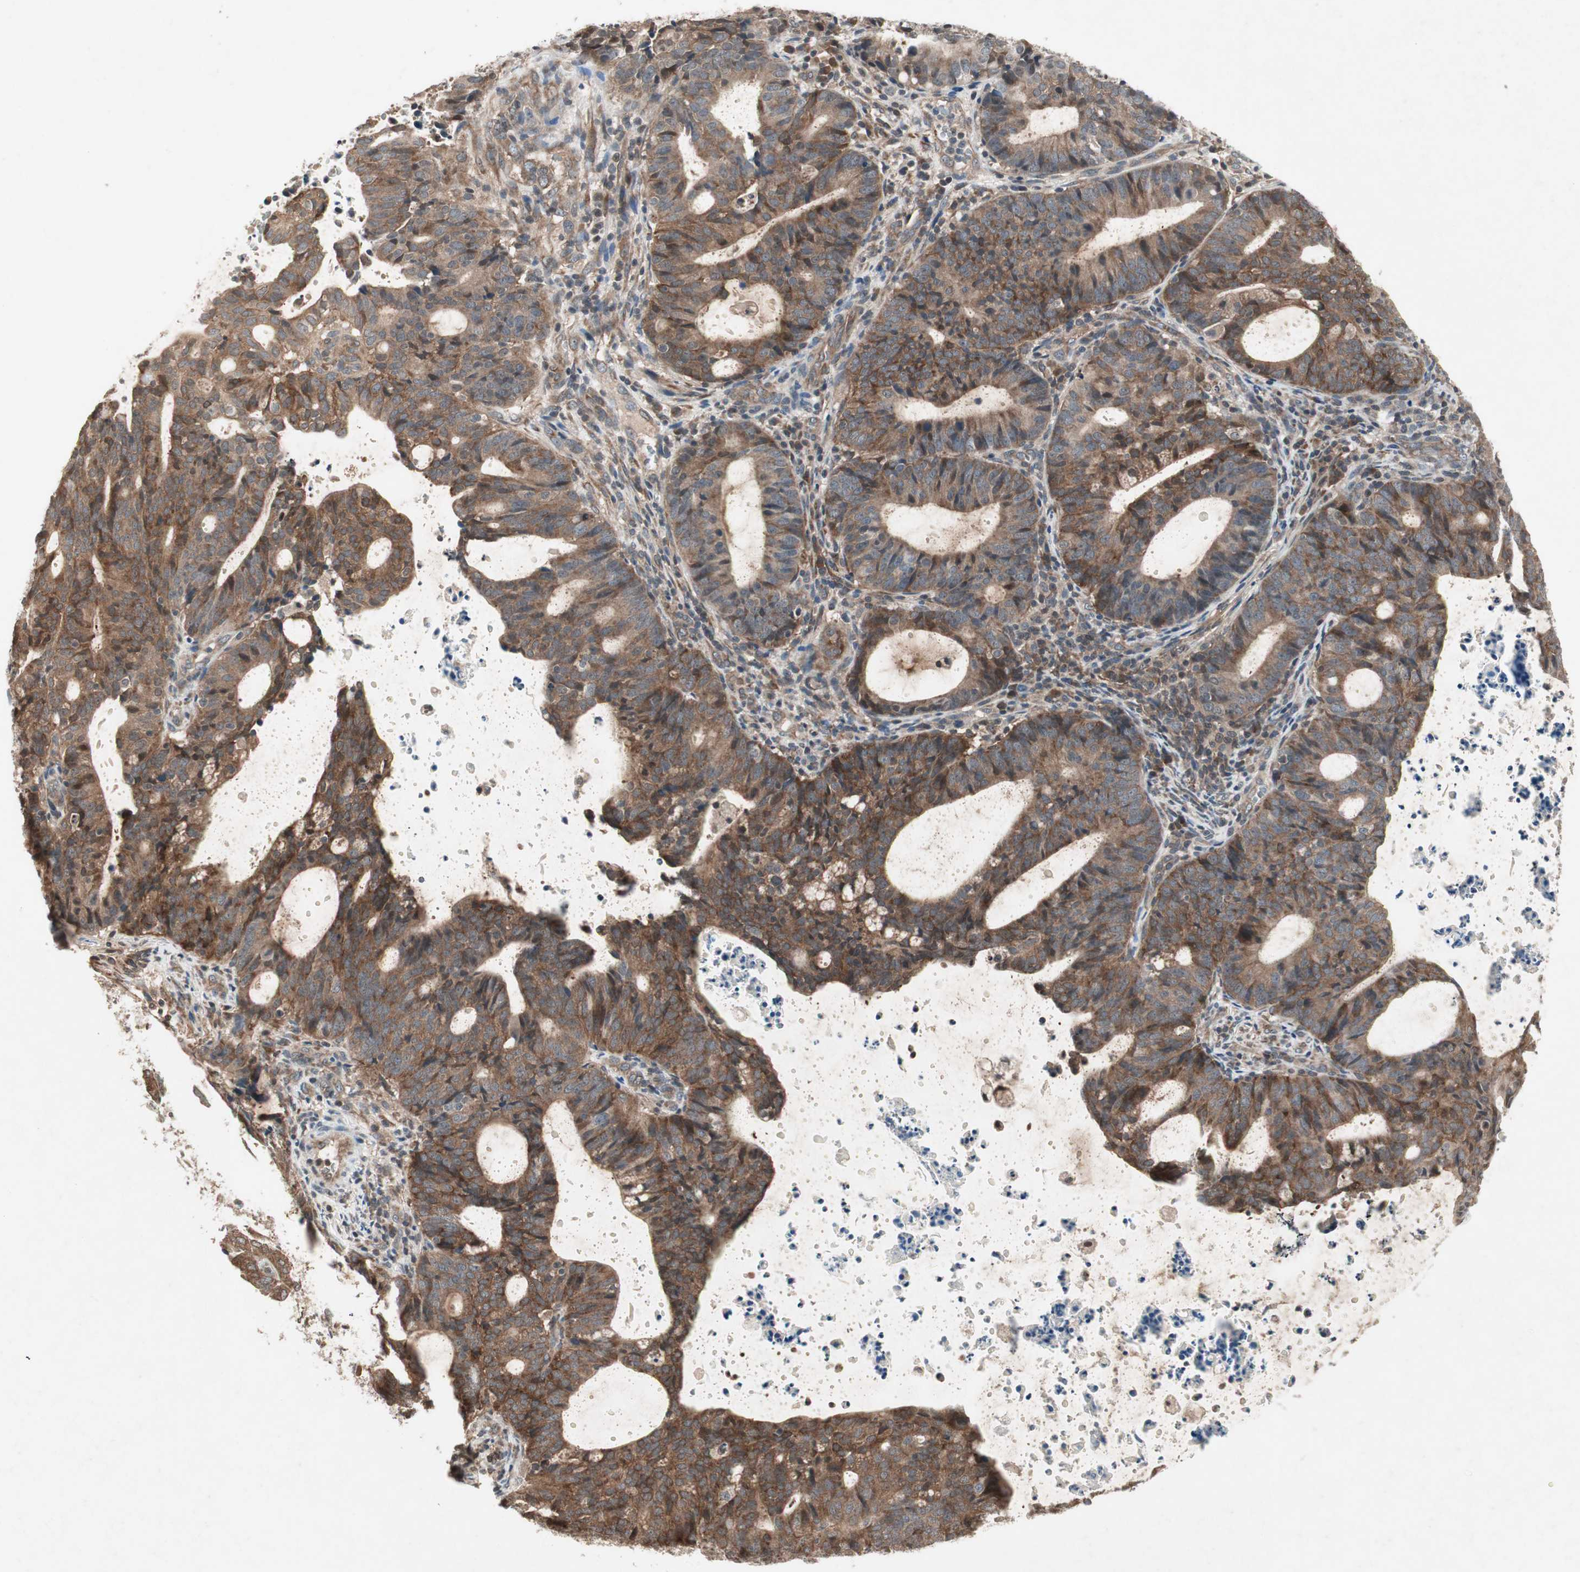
{"staining": {"intensity": "moderate", "quantity": "25%-75%", "location": "cytoplasmic/membranous"}, "tissue": "endometrial cancer", "cell_type": "Tumor cells", "image_type": "cancer", "snomed": [{"axis": "morphology", "description": "Adenocarcinoma, NOS"}, {"axis": "topography", "description": "Uterus"}], "caption": "IHC (DAB) staining of adenocarcinoma (endometrial) demonstrates moderate cytoplasmic/membranous protein positivity in approximately 25%-75% of tumor cells. The staining is performed using DAB brown chromogen to label protein expression. The nuclei are counter-stained blue using hematoxylin.", "gene": "IRS1", "patient": {"sex": "female", "age": 83}}